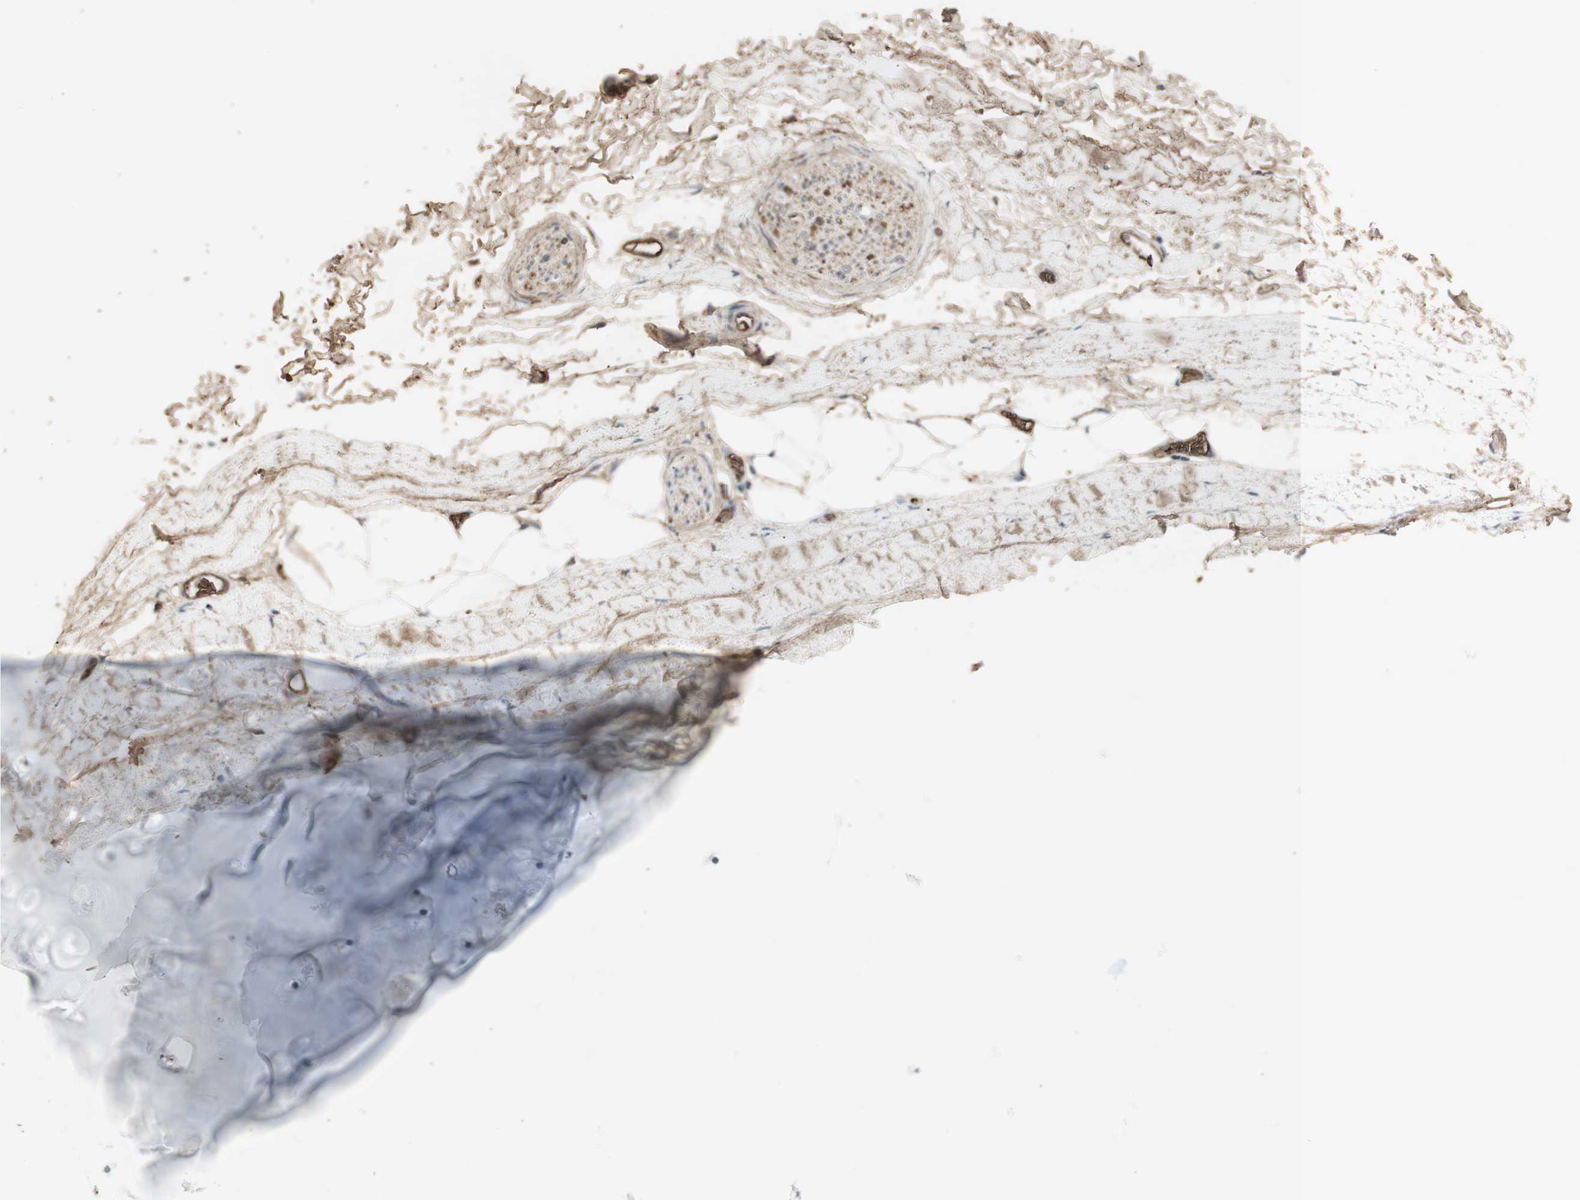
{"staining": {"intensity": "moderate", "quantity": ">75%", "location": "cytoplasmic/membranous"}, "tissue": "adipose tissue", "cell_type": "Adipocytes", "image_type": "normal", "snomed": [{"axis": "morphology", "description": "Normal tissue, NOS"}, {"axis": "topography", "description": "Bronchus"}], "caption": "The photomicrograph displays a brown stain indicating the presence of a protein in the cytoplasmic/membranous of adipocytes in adipose tissue. The staining is performed using DAB brown chromogen to label protein expression. The nuclei are counter-stained blue using hematoxylin.", "gene": "MMP14", "patient": {"sex": "female", "age": 73}}